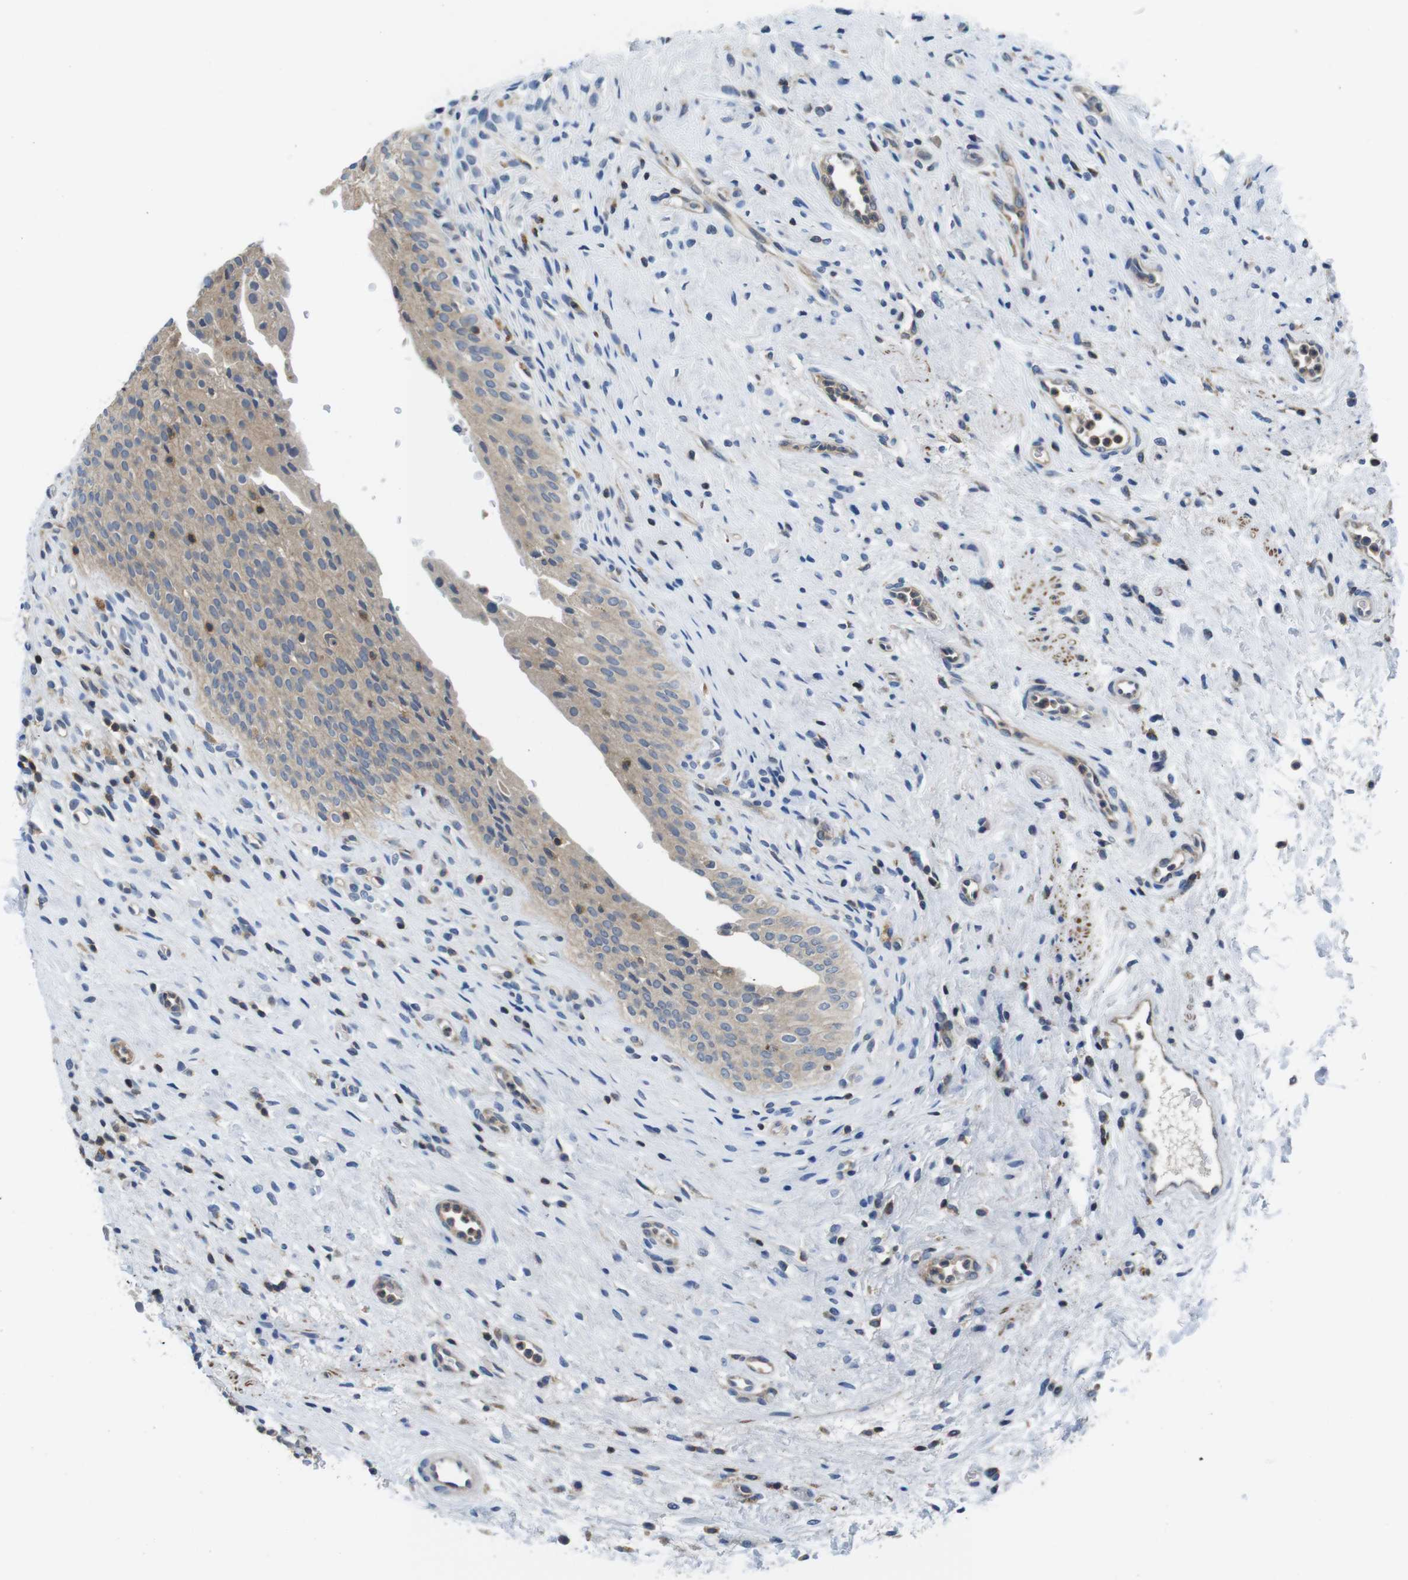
{"staining": {"intensity": "weak", "quantity": "<25%", "location": "cytoplasmic/membranous"}, "tissue": "urinary bladder", "cell_type": "Urothelial cells", "image_type": "normal", "snomed": [{"axis": "morphology", "description": "Normal tissue, NOS"}, {"axis": "morphology", "description": "Urothelial carcinoma, High grade"}, {"axis": "topography", "description": "Urinary bladder"}], "caption": "The photomicrograph shows no significant positivity in urothelial cells of urinary bladder. The staining was performed using DAB (3,3'-diaminobenzidine) to visualize the protein expression in brown, while the nuclei were stained in blue with hematoxylin (Magnification: 20x).", "gene": "PIK3CD", "patient": {"sex": "male", "age": 46}}